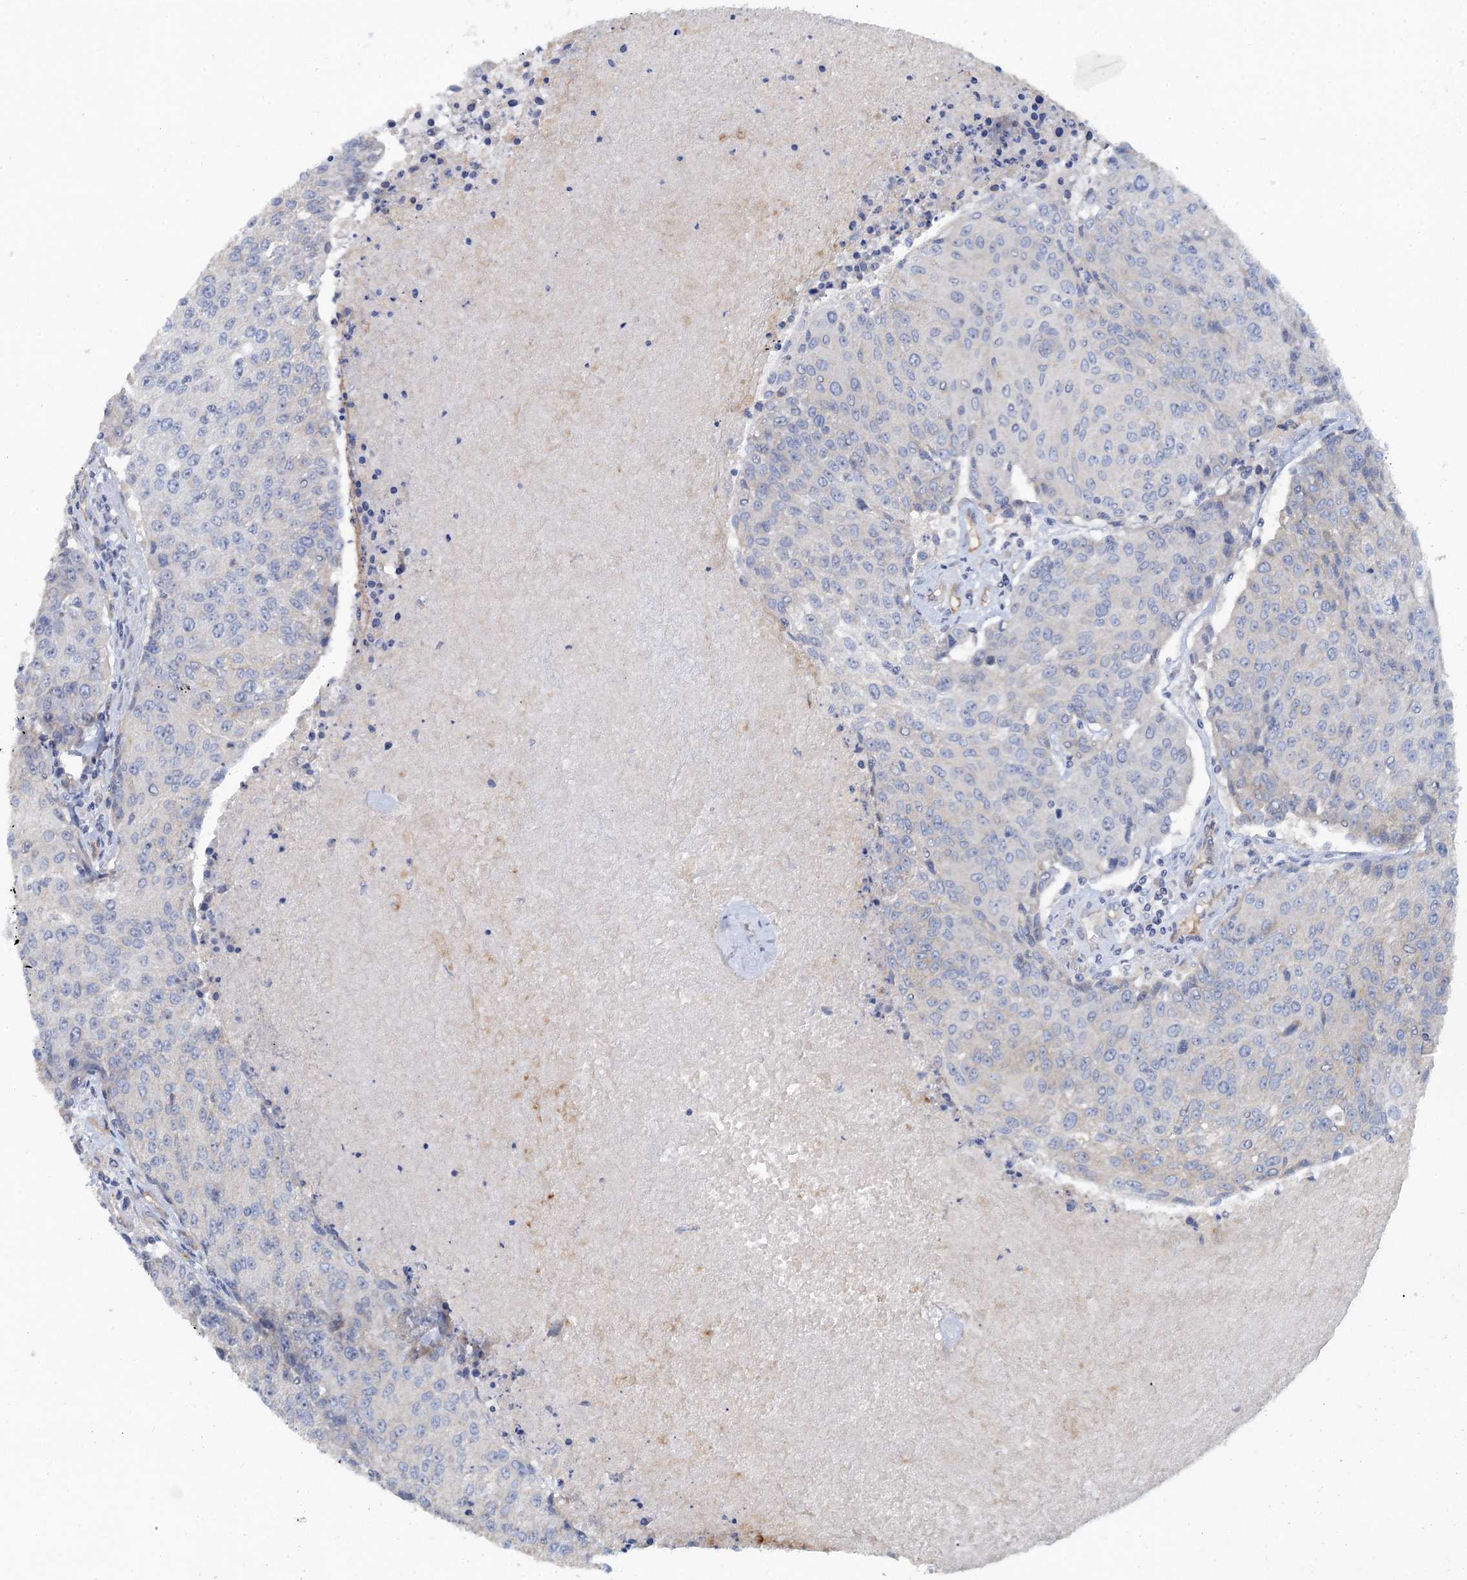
{"staining": {"intensity": "negative", "quantity": "none", "location": "none"}, "tissue": "urothelial cancer", "cell_type": "Tumor cells", "image_type": "cancer", "snomed": [{"axis": "morphology", "description": "Urothelial carcinoma, High grade"}, {"axis": "topography", "description": "Urinary bladder"}], "caption": "High power microscopy micrograph of an immunohistochemistry (IHC) photomicrograph of urothelial cancer, revealing no significant positivity in tumor cells.", "gene": "PLLP", "patient": {"sex": "female", "age": 85}}